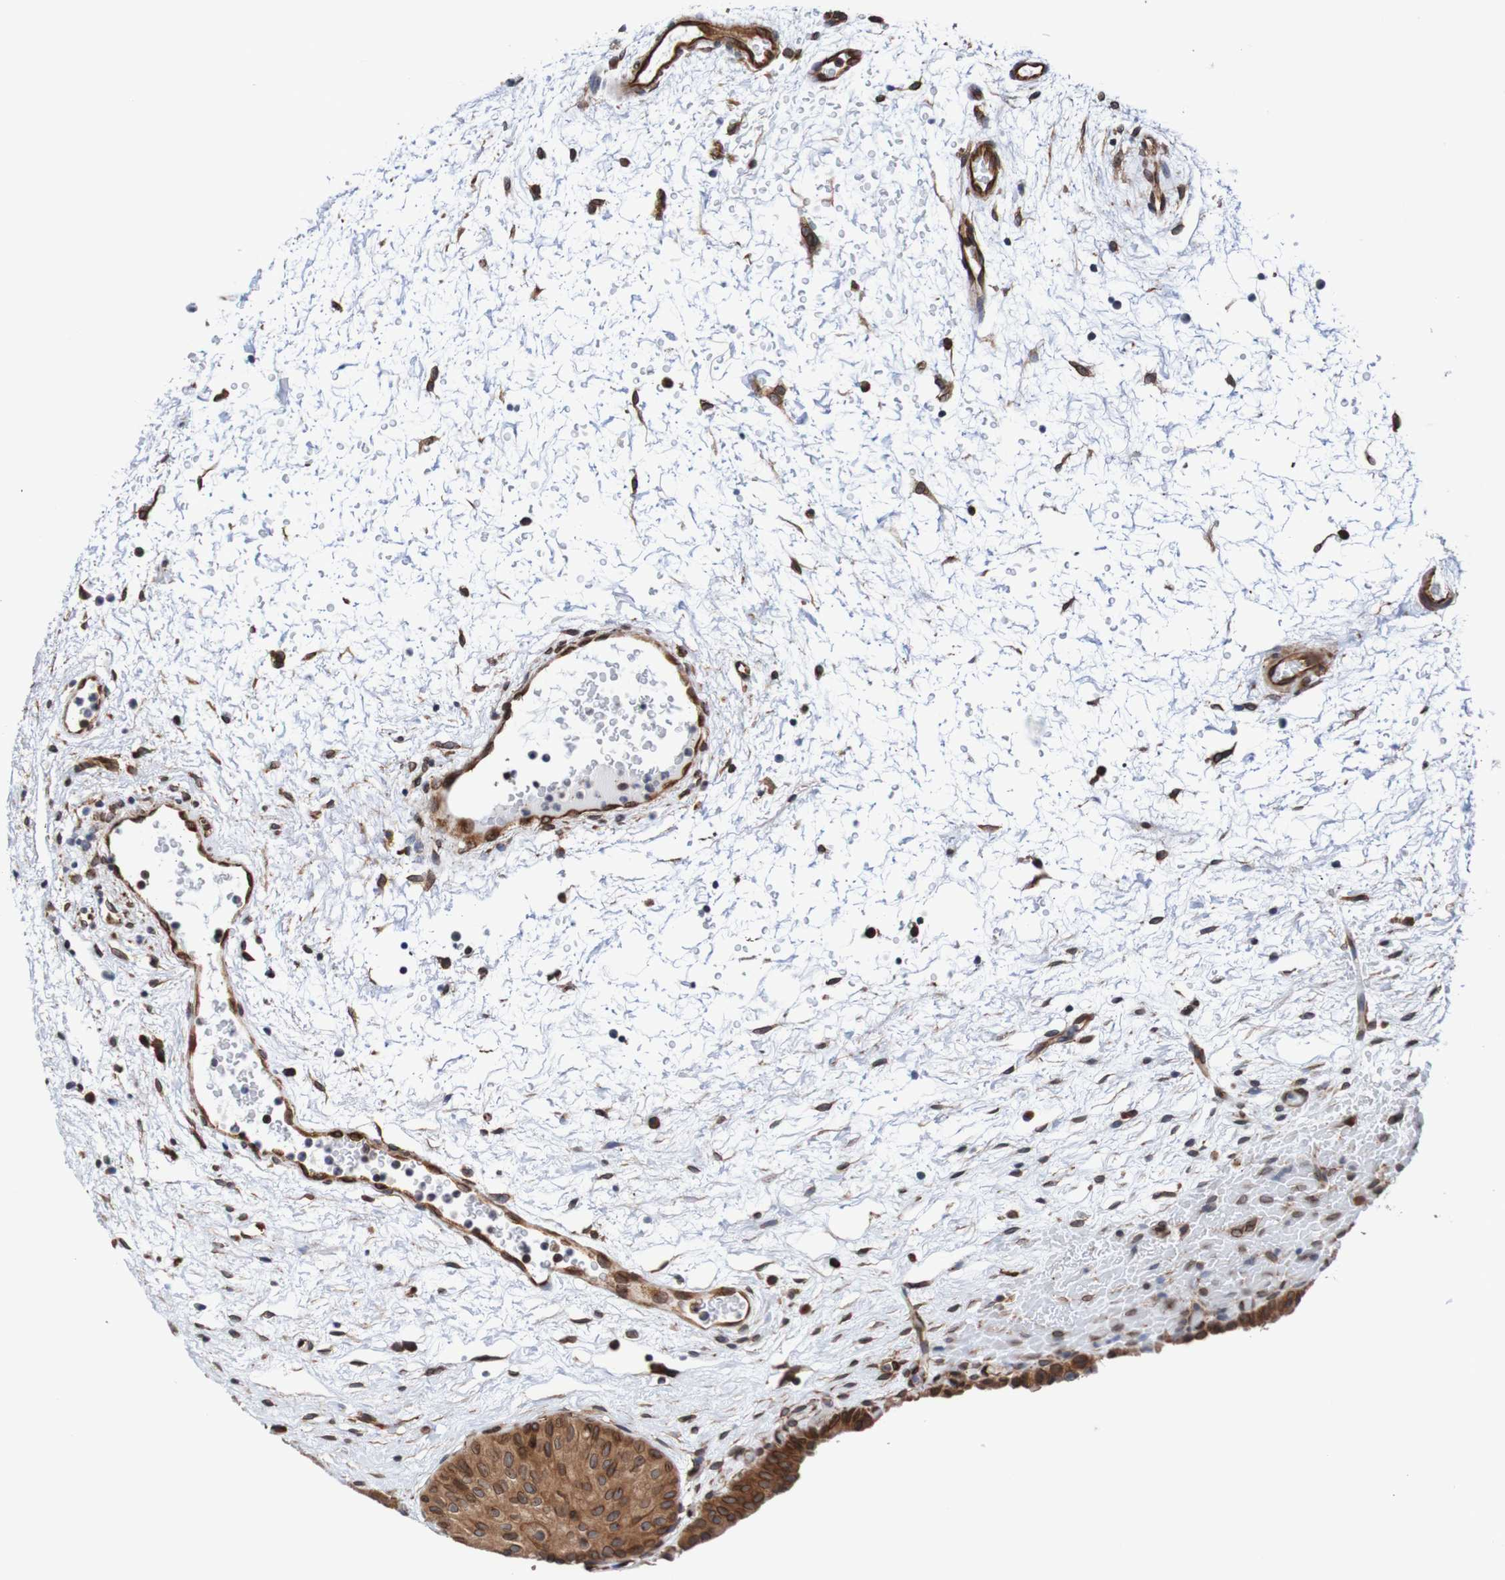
{"staining": {"intensity": "moderate", "quantity": ">75%", "location": "cytoplasmic/membranous,nuclear"}, "tissue": "urinary bladder", "cell_type": "Urothelial cells", "image_type": "normal", "snomed": [{"axis": "morphology", "description": "Normal tissue, NOS"}, {"axis": "topography", "description": "Urinary bladder"}], "caption": "Urinary bladder stained for a protein (brown) demonstrates moderate cytoplasmic/membranous,nuclear positive expression in about >75% of urothelial cells.", "gene": "TMEM109", "patient": {"sex": "male", "age": 46}}